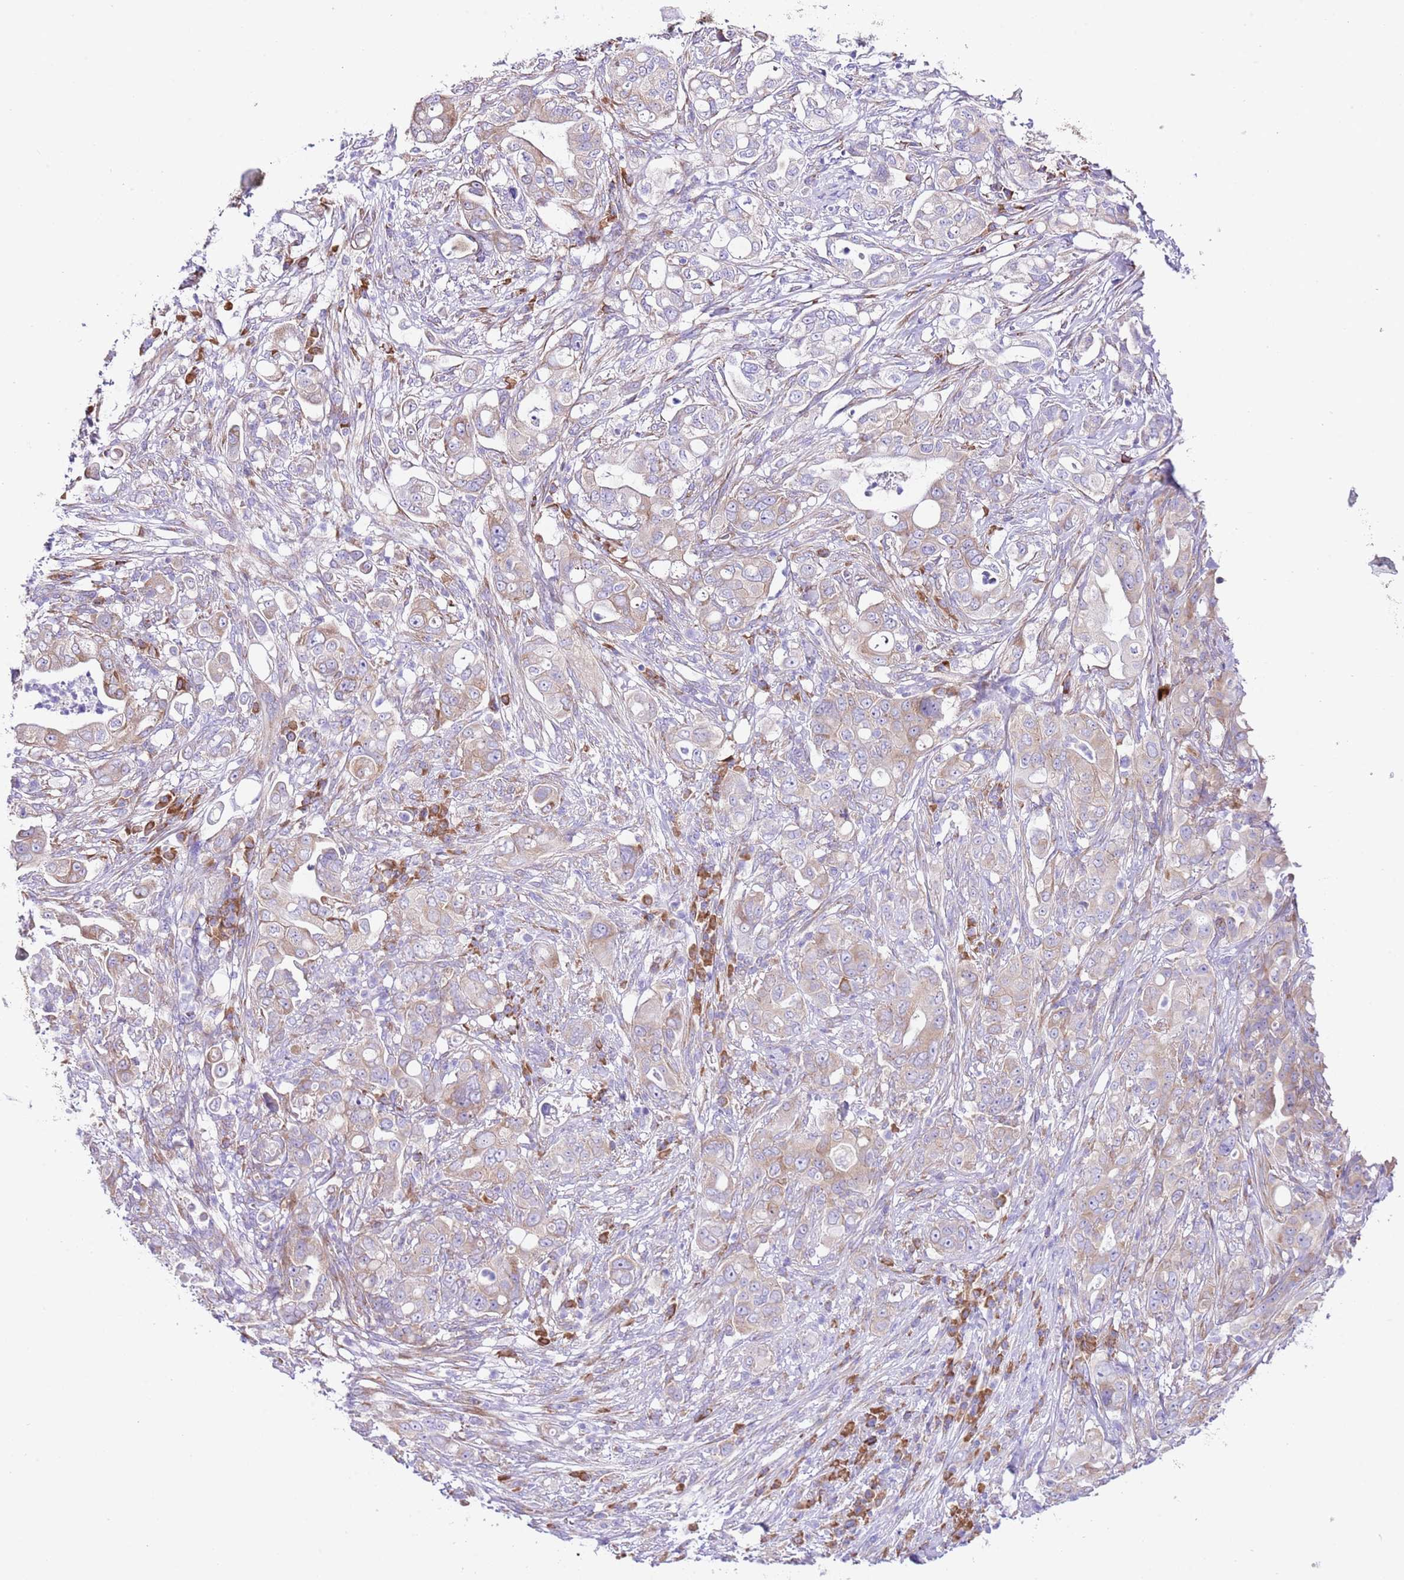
{"staining": {"intensity": "weak", "quantity": "25%-75%", "location": "cytoplasmic/membranous"}, "tissue": "pancreatic cancer", "cell_type": "Tumor cells", "image_type": "cancer", "snomed": [{"axis": "morphology", "description": "Normal tissue, NOS"}, {"axis": "morphology", "description": "Adenocarcinoma, NOS"}, {"axis": "topography", "description": "Lymph node"}, {"axis": "topography", "description": "Pancreas"}], "caption": "Immunohistochemistry photomicrograph of neoplastic tissue: pancreatic cancer (adenocarcinoma) stained using immunohistochemistry (IHC) shows low levels of weak protein expression localized specifically in the cytoplasmic/membranous of tumor cells, appearing as a cytoplasmic/membranous brown color.", "gene": "RPS10", "patient": {"sex": "female", "age": 67}}